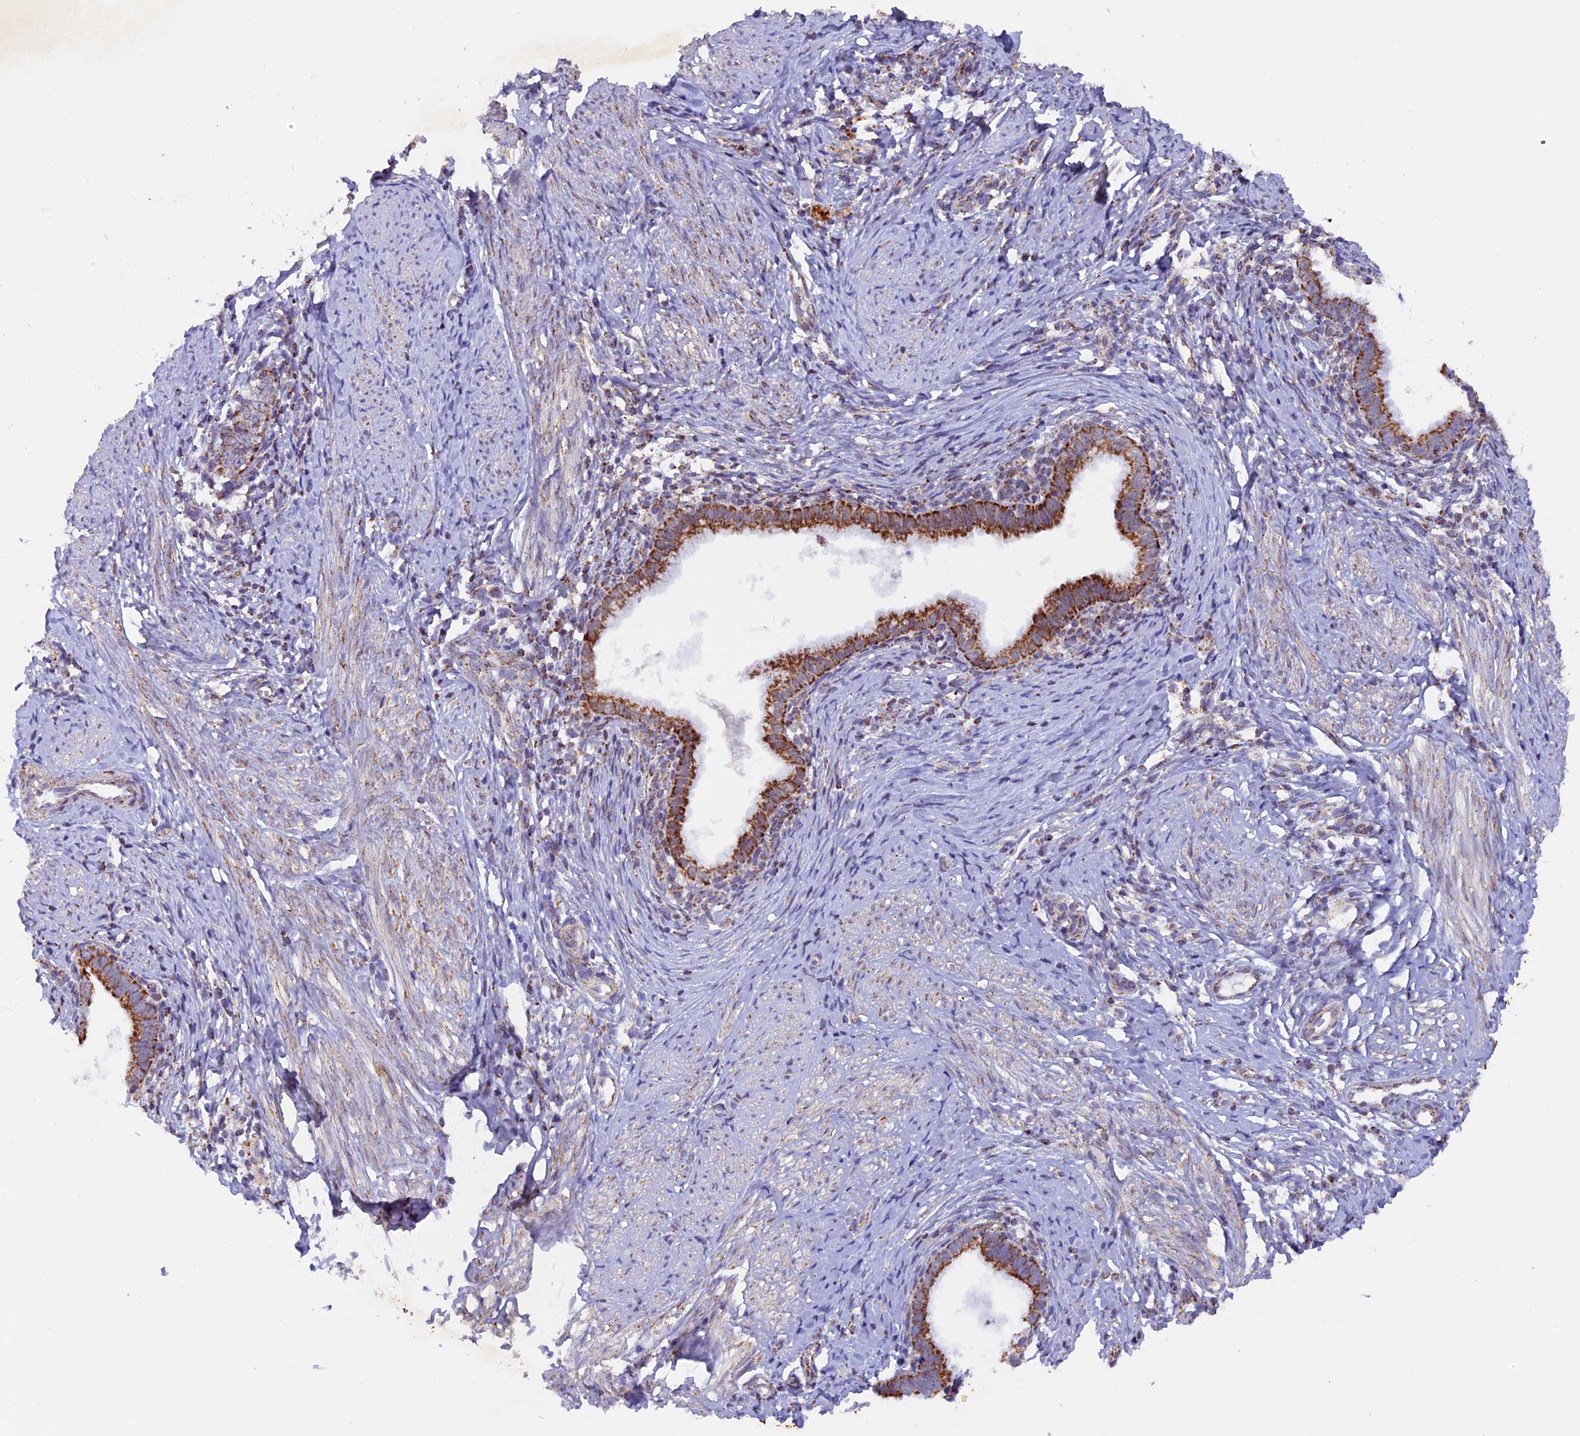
{"staining": {"intensity": "strong", "quantity": ">75%", "location": "cytoplasmic/membranous"}, "tissue": "cervical cancer", "cell_type": "Tumor cells", "image_type": "cancer", "snomed": [{"axis": "morphology", "description": "Adenocarcinoma, NOS"}, {"axis": "topography", "description": "Cervix"}], "caption": "Protein expression by IHC exhibits strong cytoplasmic/membranous expression in approximately >75% of tumor cells in adenocarcinoma (cervical). (DAB (3,3'-diaminobenzidine) = brown stain, brightfield microscopy at high magnification).", "gene": "TFAM", "patient": {"sex": "female", "age": 36}}